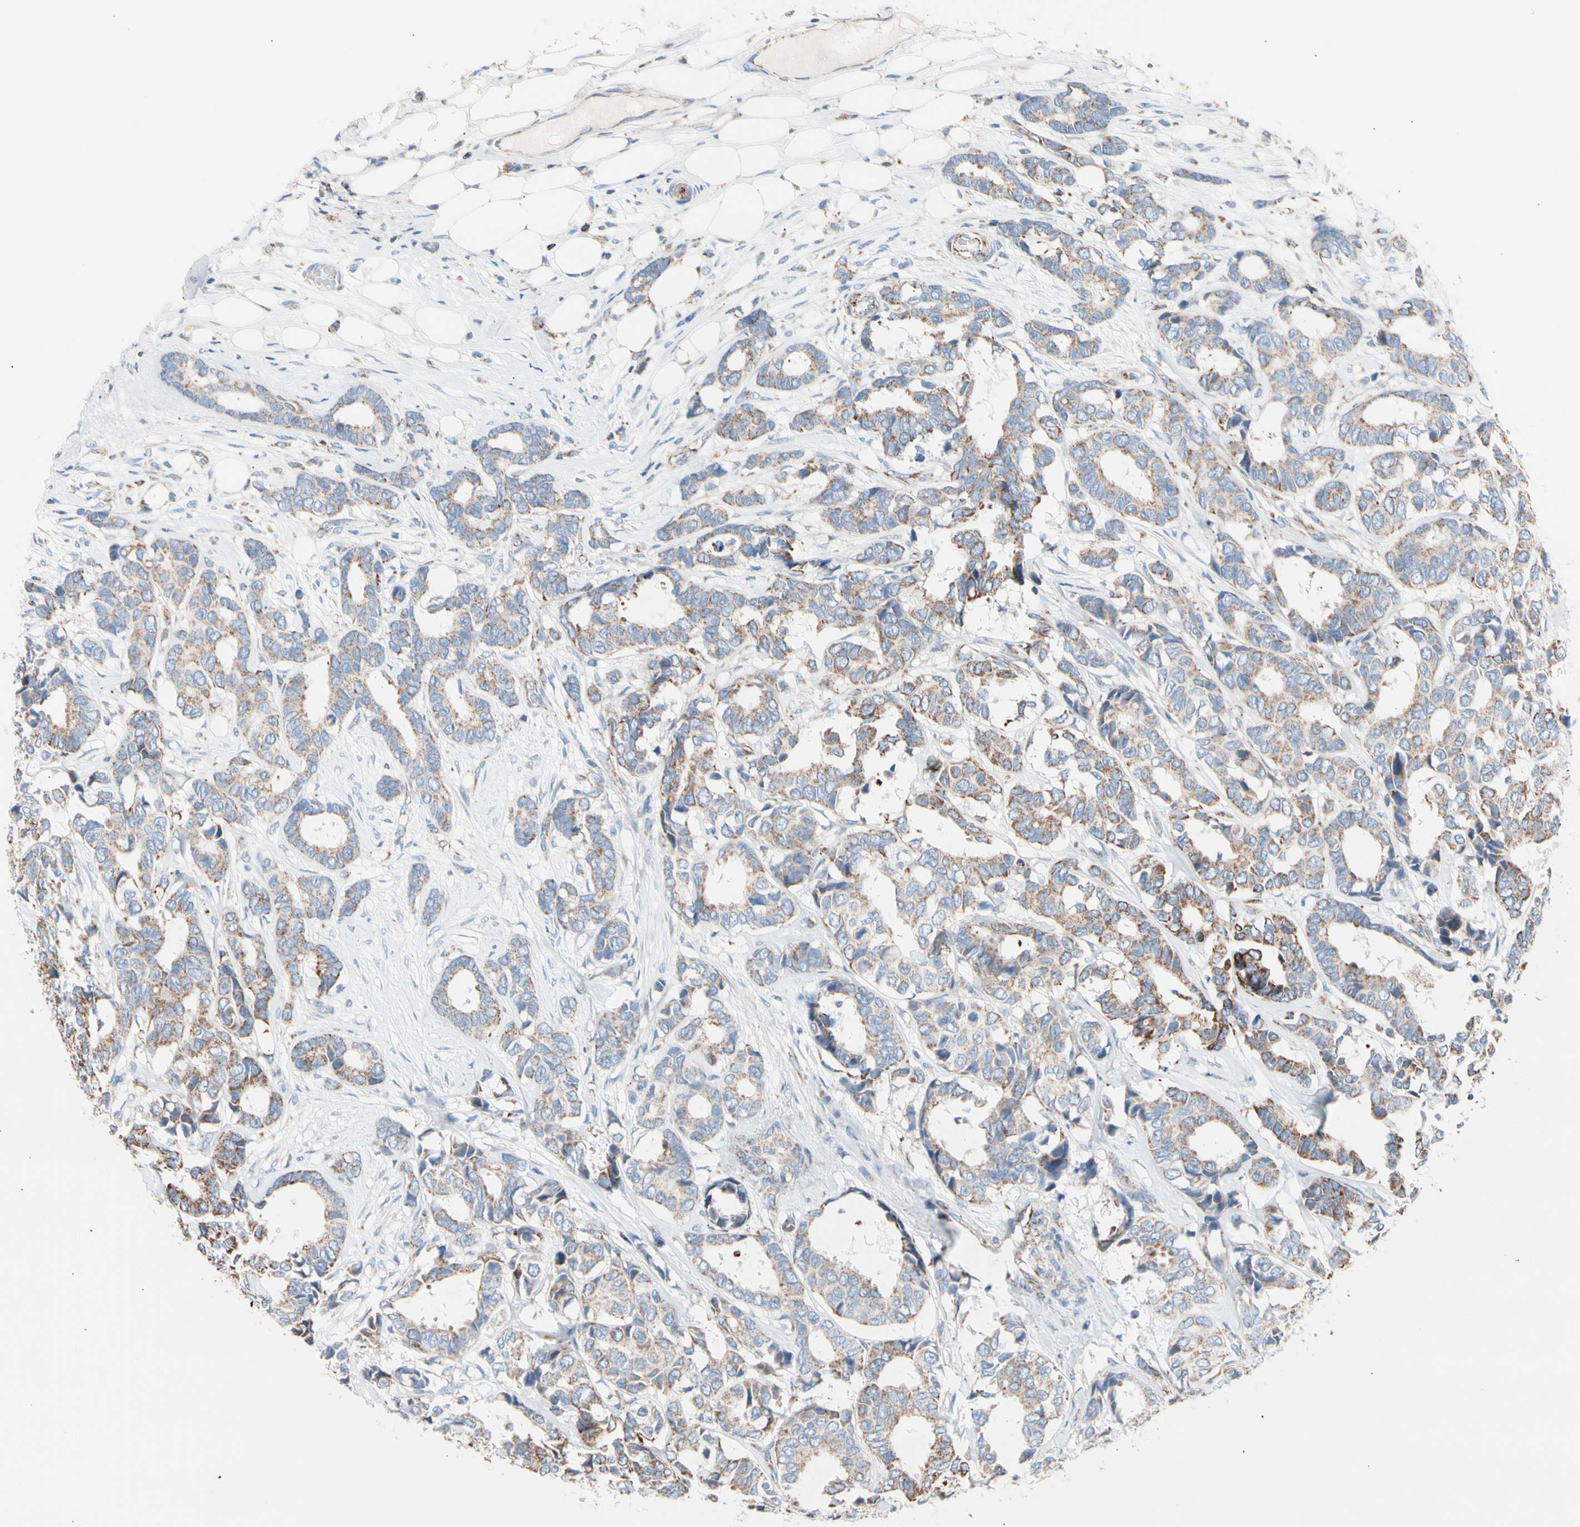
{"staining": {"intensity": "moderate", "quantity": ">75%", "location": "cytoplasmic/membranous"}, "tissue": "breast cancer", "cell_type": "Tumor cells", "image_type": "cancer", "snomed": [{"axis": "morphology", "description": "Duct carcinoma"}, {"axis": "topography", "description": "Breast"}], "caption": "A brown stain highlights moderate cytoplasmic/membranous expression of a protein in human breast cancer tumor cells. The staining was performed using DAB to visualize the protein expression in brown, while the nuclei were stained in blue with hematoxylin (Magnification: 20x).", "gene": "HK1", "patient": {"sex": "female", "age": 87}}